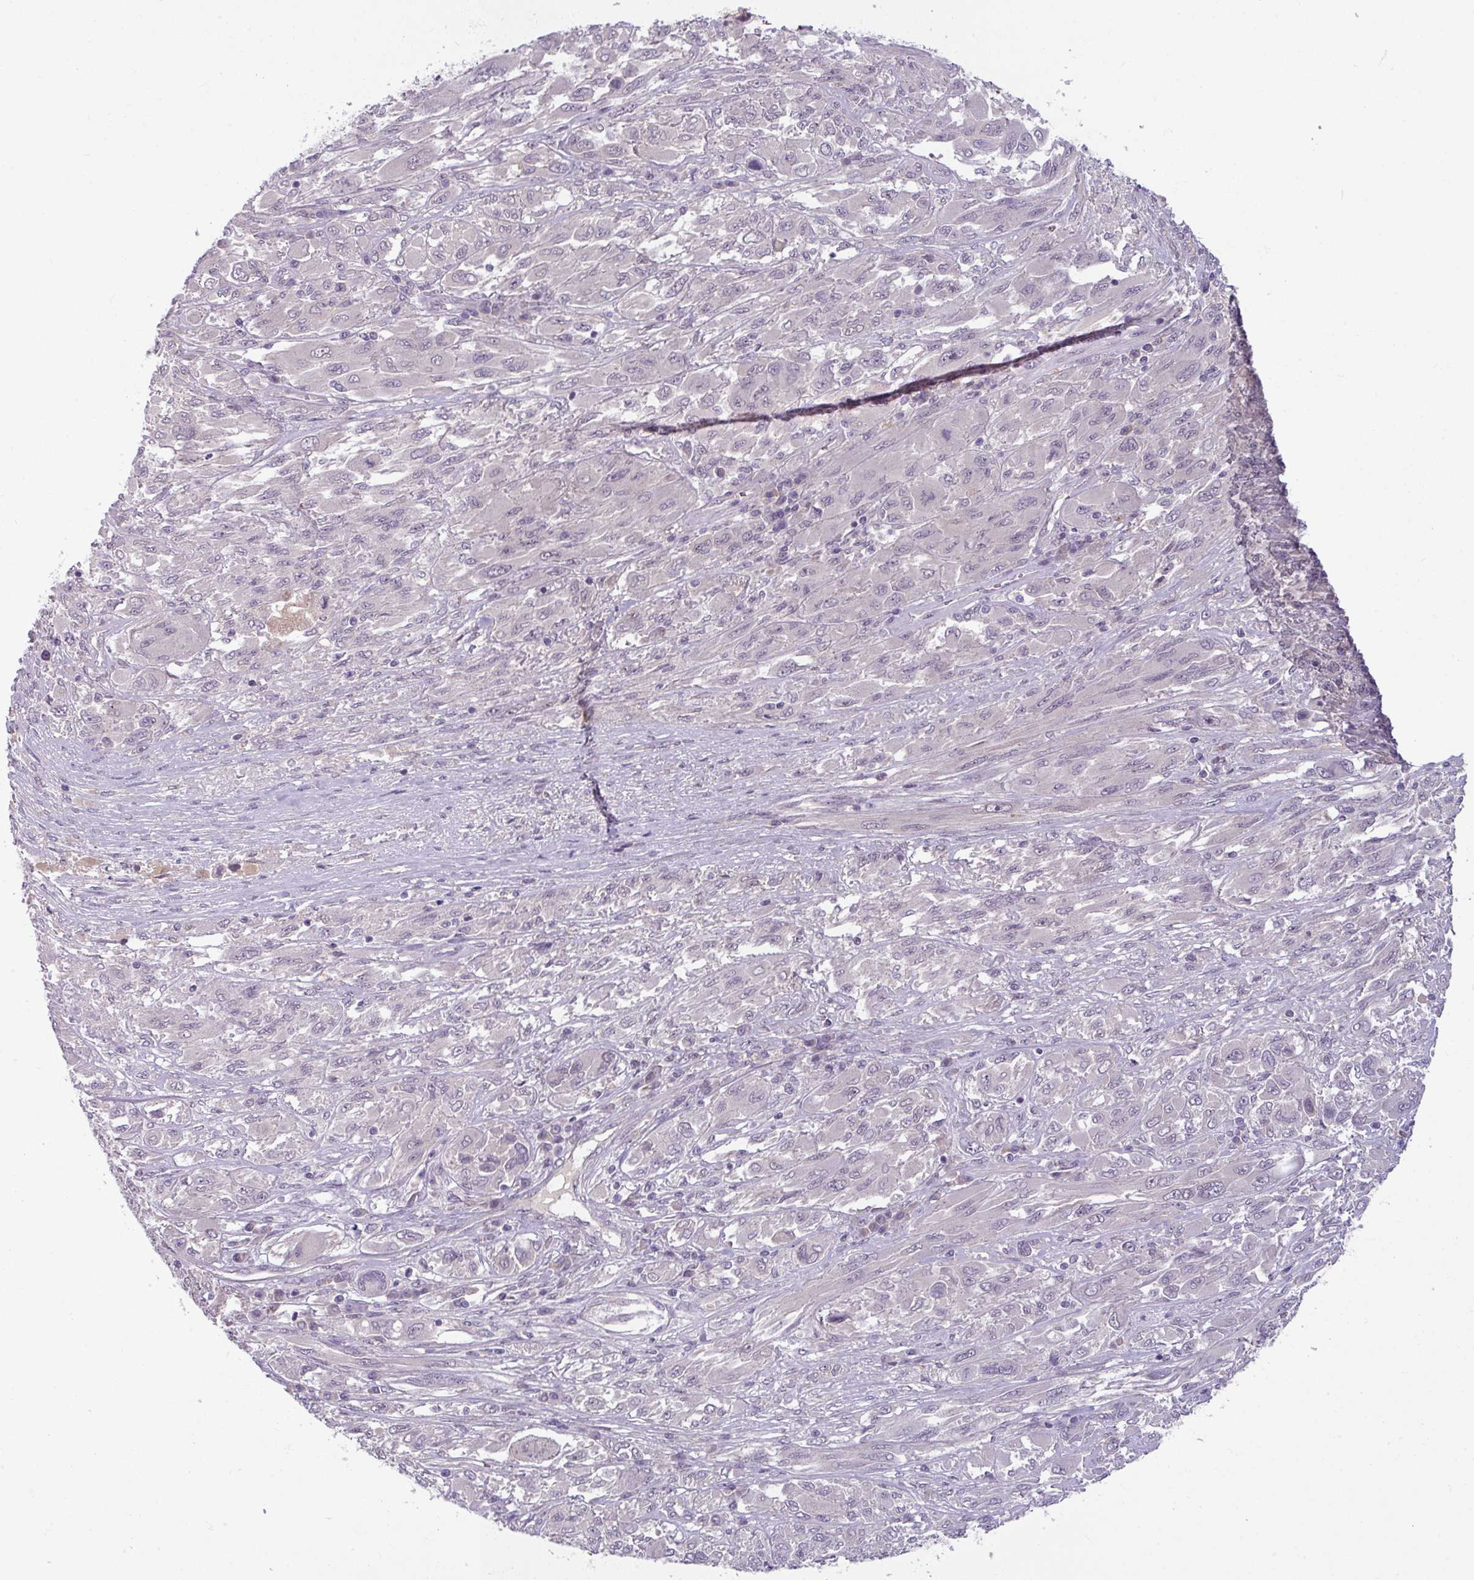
{"staining": {"intensity": "negative", "quantity": "none", "location": "none"}, "tissue": "melanoma", "cell_type": "Tumor cells", "image_type": "cancer", "snomed": [{"axis": "morphology", "description": "Malignant melanoma, NOS"}, {"axis": "topography", "description": "Skin"}], "caption": "This is an IHC photomicrograph of human malignant melanoma. There is no positivity in tumor cells.", "gene": "UVSSA", "patient": {"sex": "female", "age": 91}}